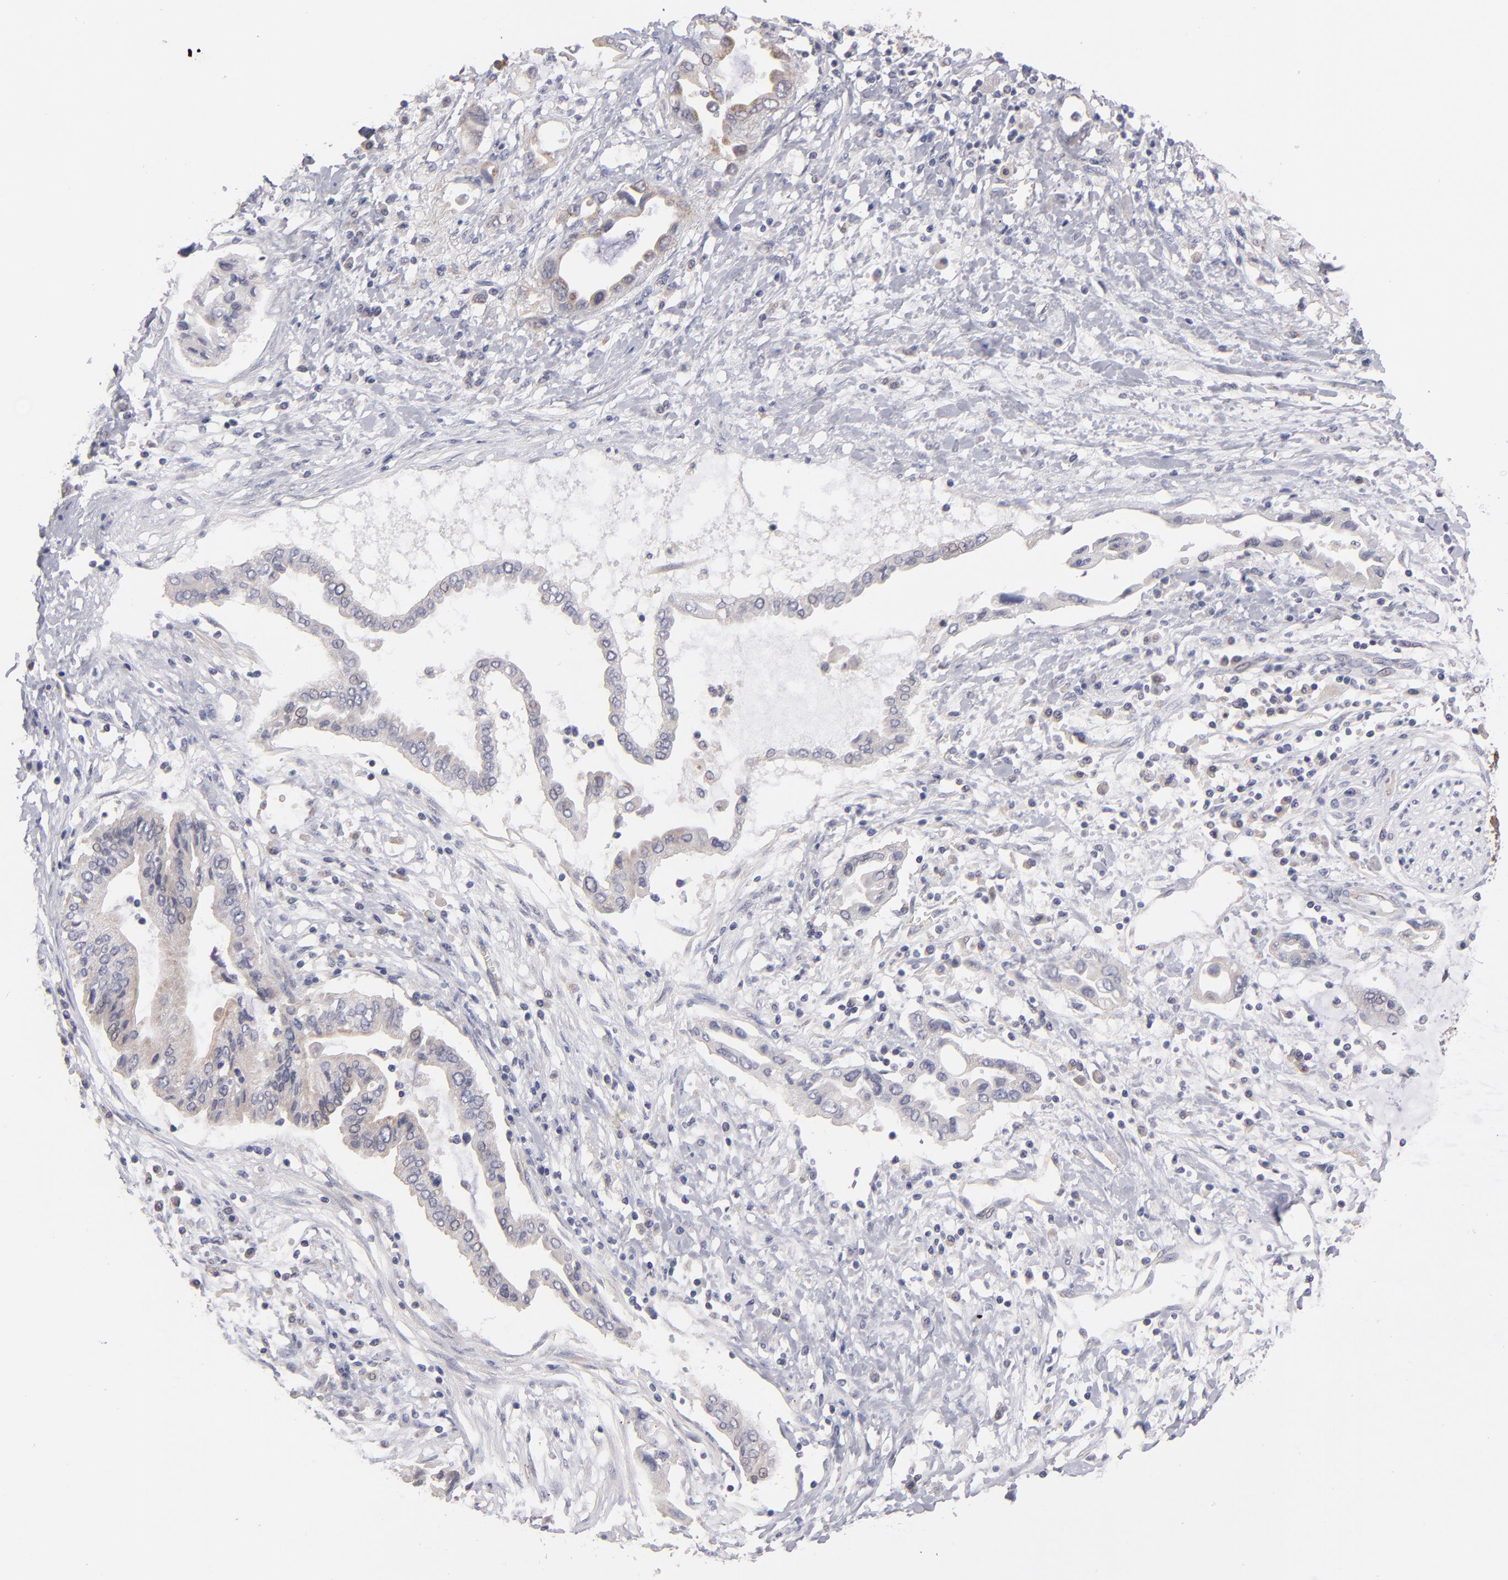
{"staining": {"intensity": "weak", "quantity": ">75%", "location": "cytoplasmic/membranous"}, "tissue": "pancreatic cancer", "cell_type": "Tumor cells", "image_type": "cancer", "snomed": [{"axis": "morphology", "description": "Adenocarcinoma, NOS"}, {"axis": "topography", "description": "Pancreas"}], "caption": "This micrograph demonstrates pancreatic cancer stained with immunohistochemistry to label a protein in brown. The cytoplasmic/membranous of tumor cells show weak positivity for the protein. Nuclei are counter-stained blue.", "gene": "HCCS", "patient": {"sex": "female", "age": 57}}